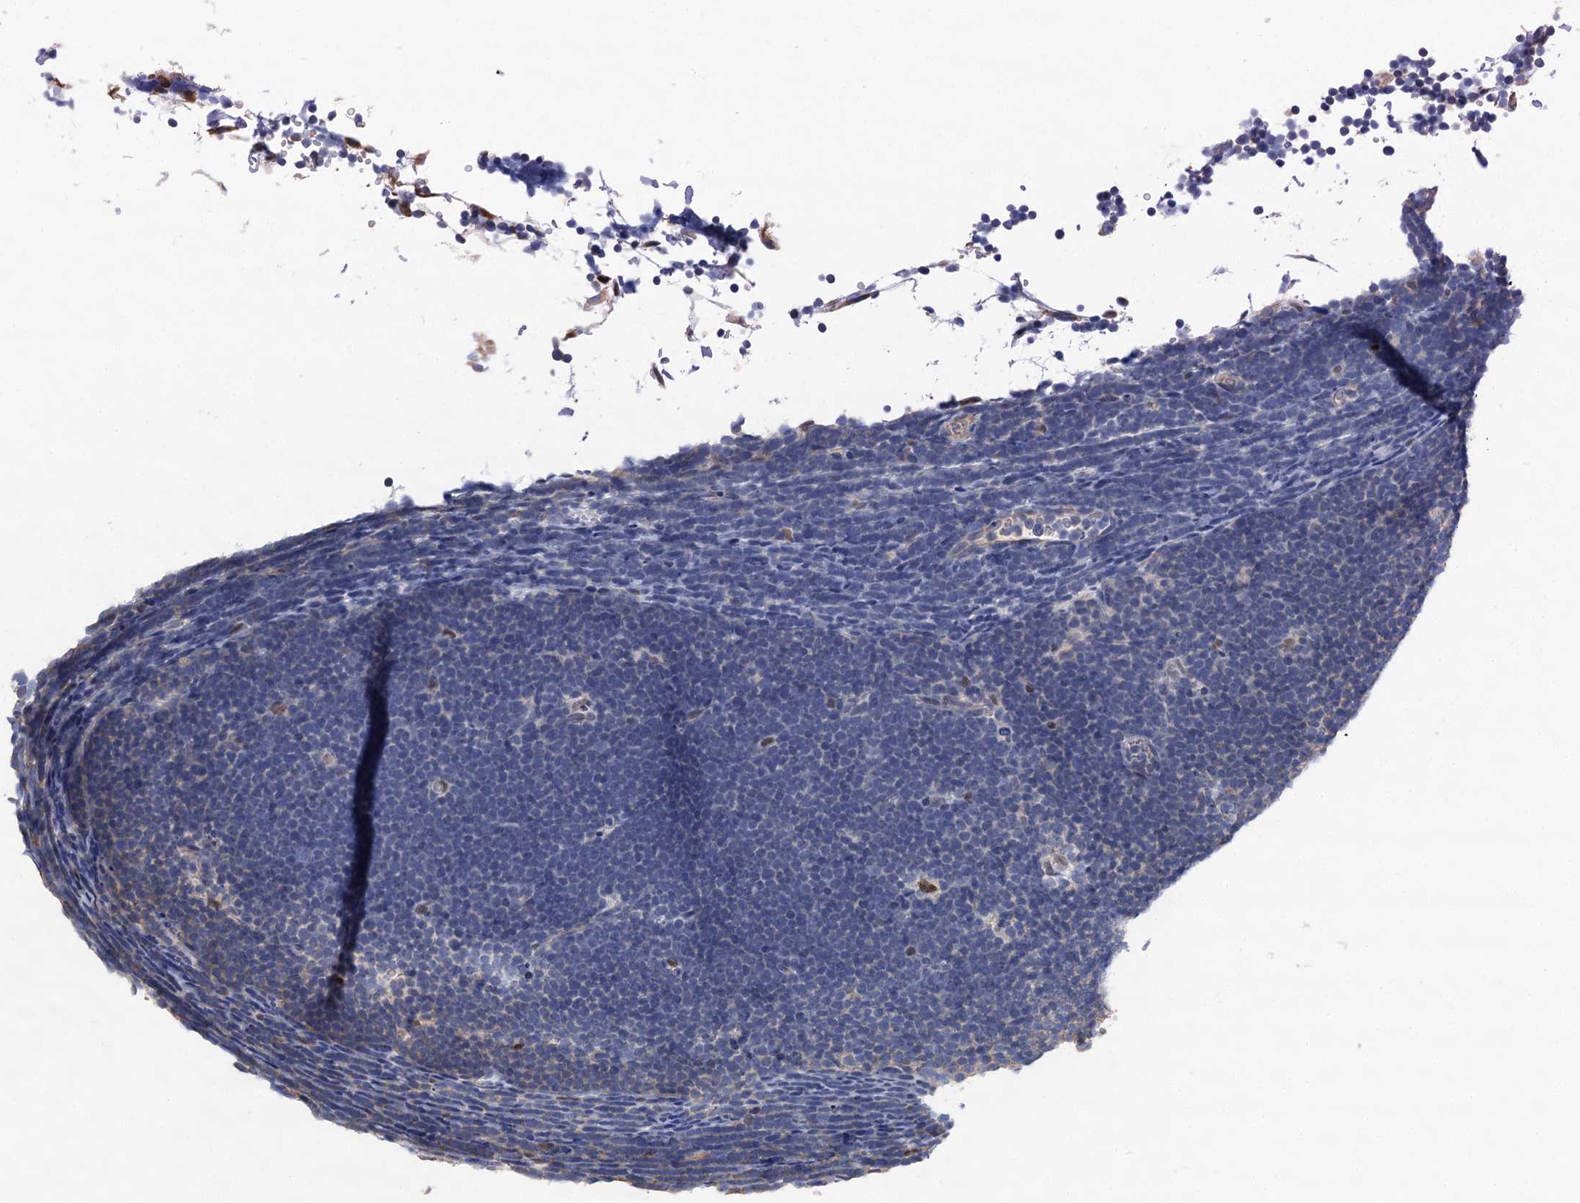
{"staining": {"intensity": "negative", "quantity": "none", "location": "none"}, "tissue": "lymphoma", "cell_type": "Tumor cells", "image_type": "cancer", "snomed": [{"axis": "morphology", "description": "Malignant lymphoma, non-Hodgkin's type, High grade"}, {"axis": "topography", "description": "Lymph node"}], "caption": "Tumor cells show no significant protein staining in lymphoma. (DAB (3,3'-diaminobenzidine) immunohistochemistry with hematoxylin counter stain).", "gene": "LINS1", "patient": {"sex": "male", "age": 13}}